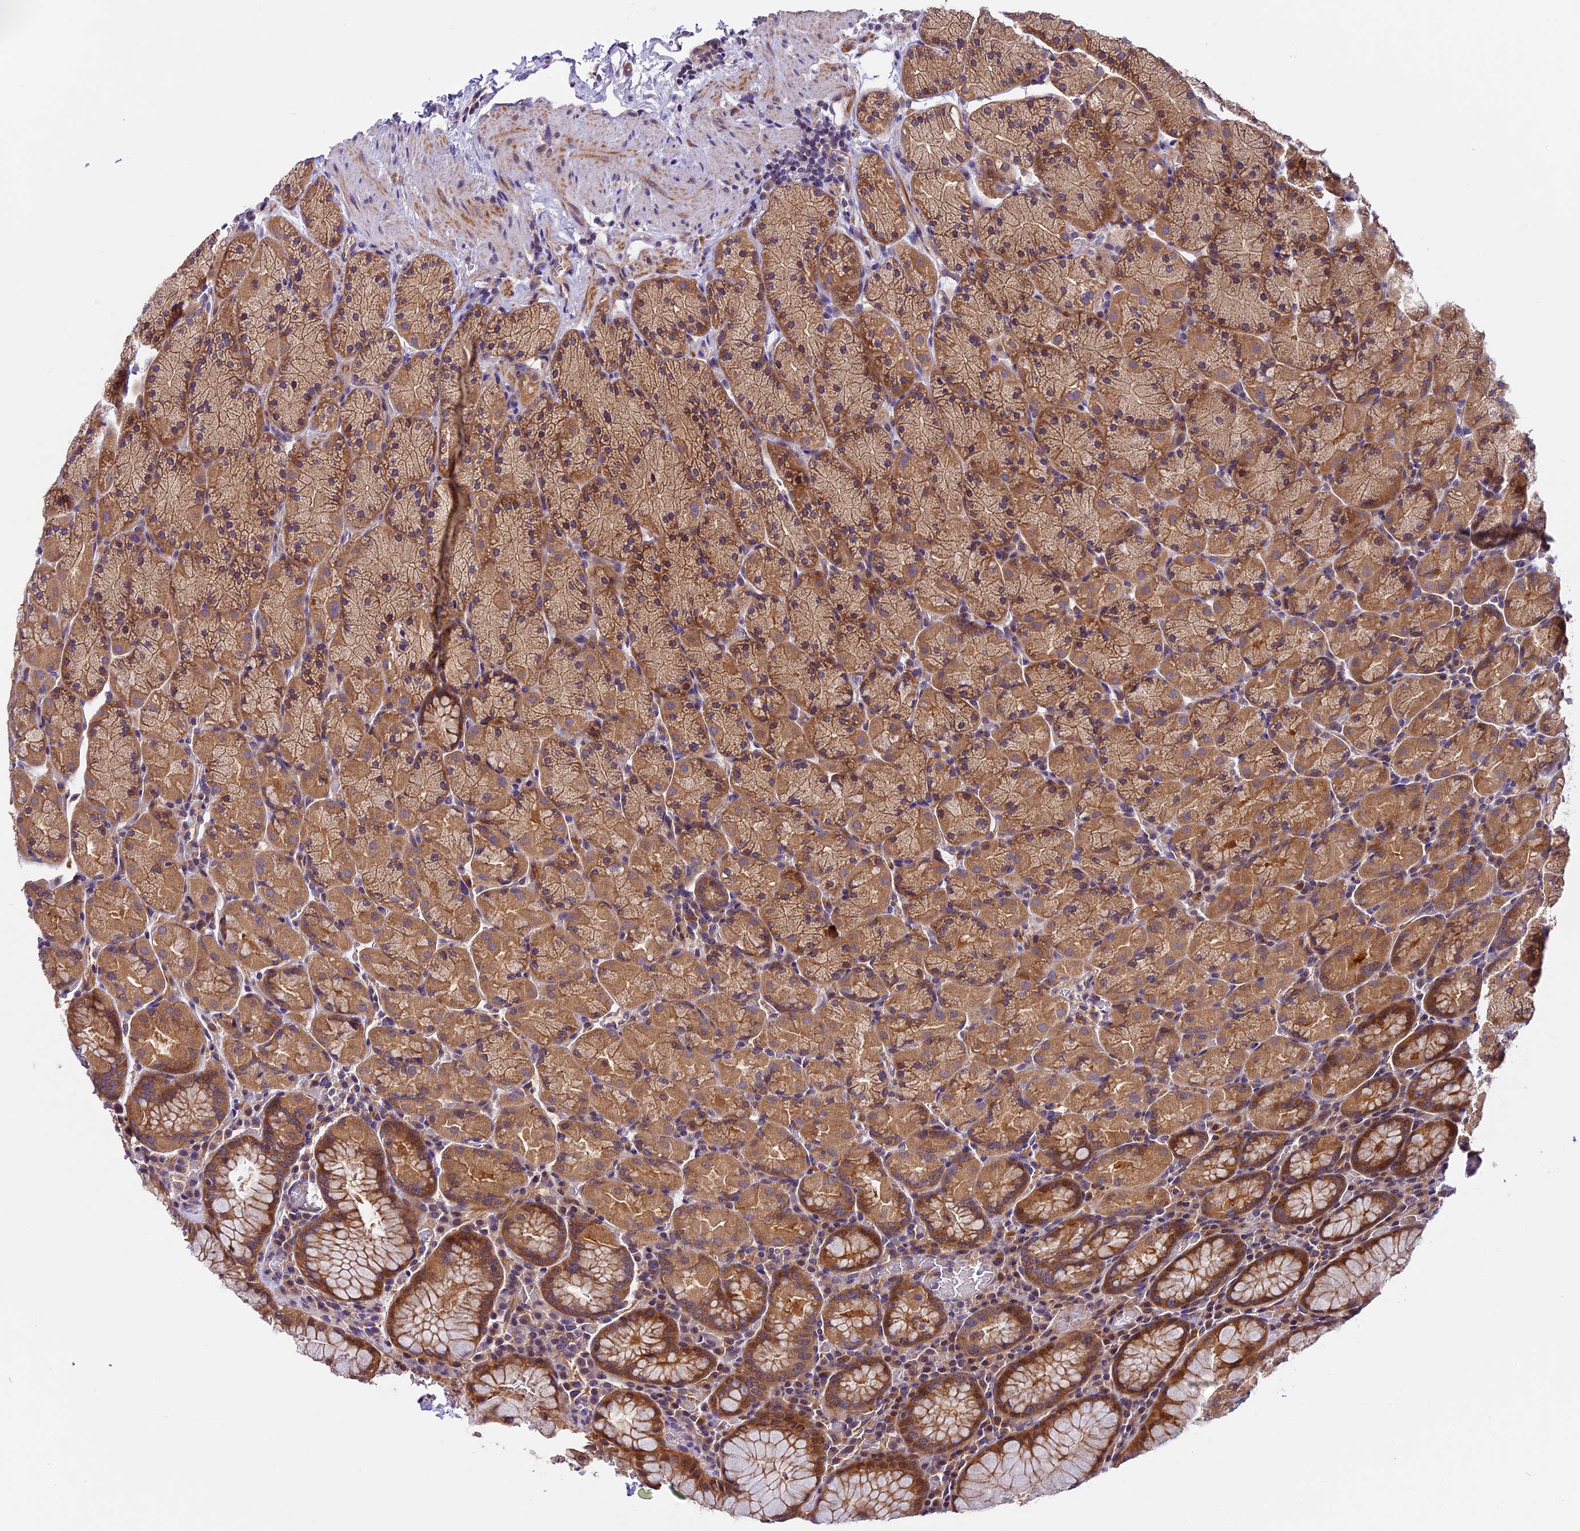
{"staining": {"intensity": "moderate", "quantity": ">75%", "location": "cytoplasmic/membranous"}, "tissue": "stomach", "cell_type": "Glandular cells", "image_type": "normal", "snomed": [{"axis": "morphology", "description": "Normal tissue, NOS"}, {"axis": "topography", "description": "Stomach, upper"}, {"axis": "topography", "description": "Stomach, lower"}], "caption": "A high-resolution image shows IHC staining of unremarkable stomach, which displays moderate cytoplasmic/membranous positivity in about >75% of glandular cells. The staining is performed using DAB (3,3'-diaminobenzidine) brown chromogen to label protein expression. The nuclei are counter-stained blue using hematoxylin.", "gene": "FAM98C", "patient": {"sex": "male", "age": 80}}